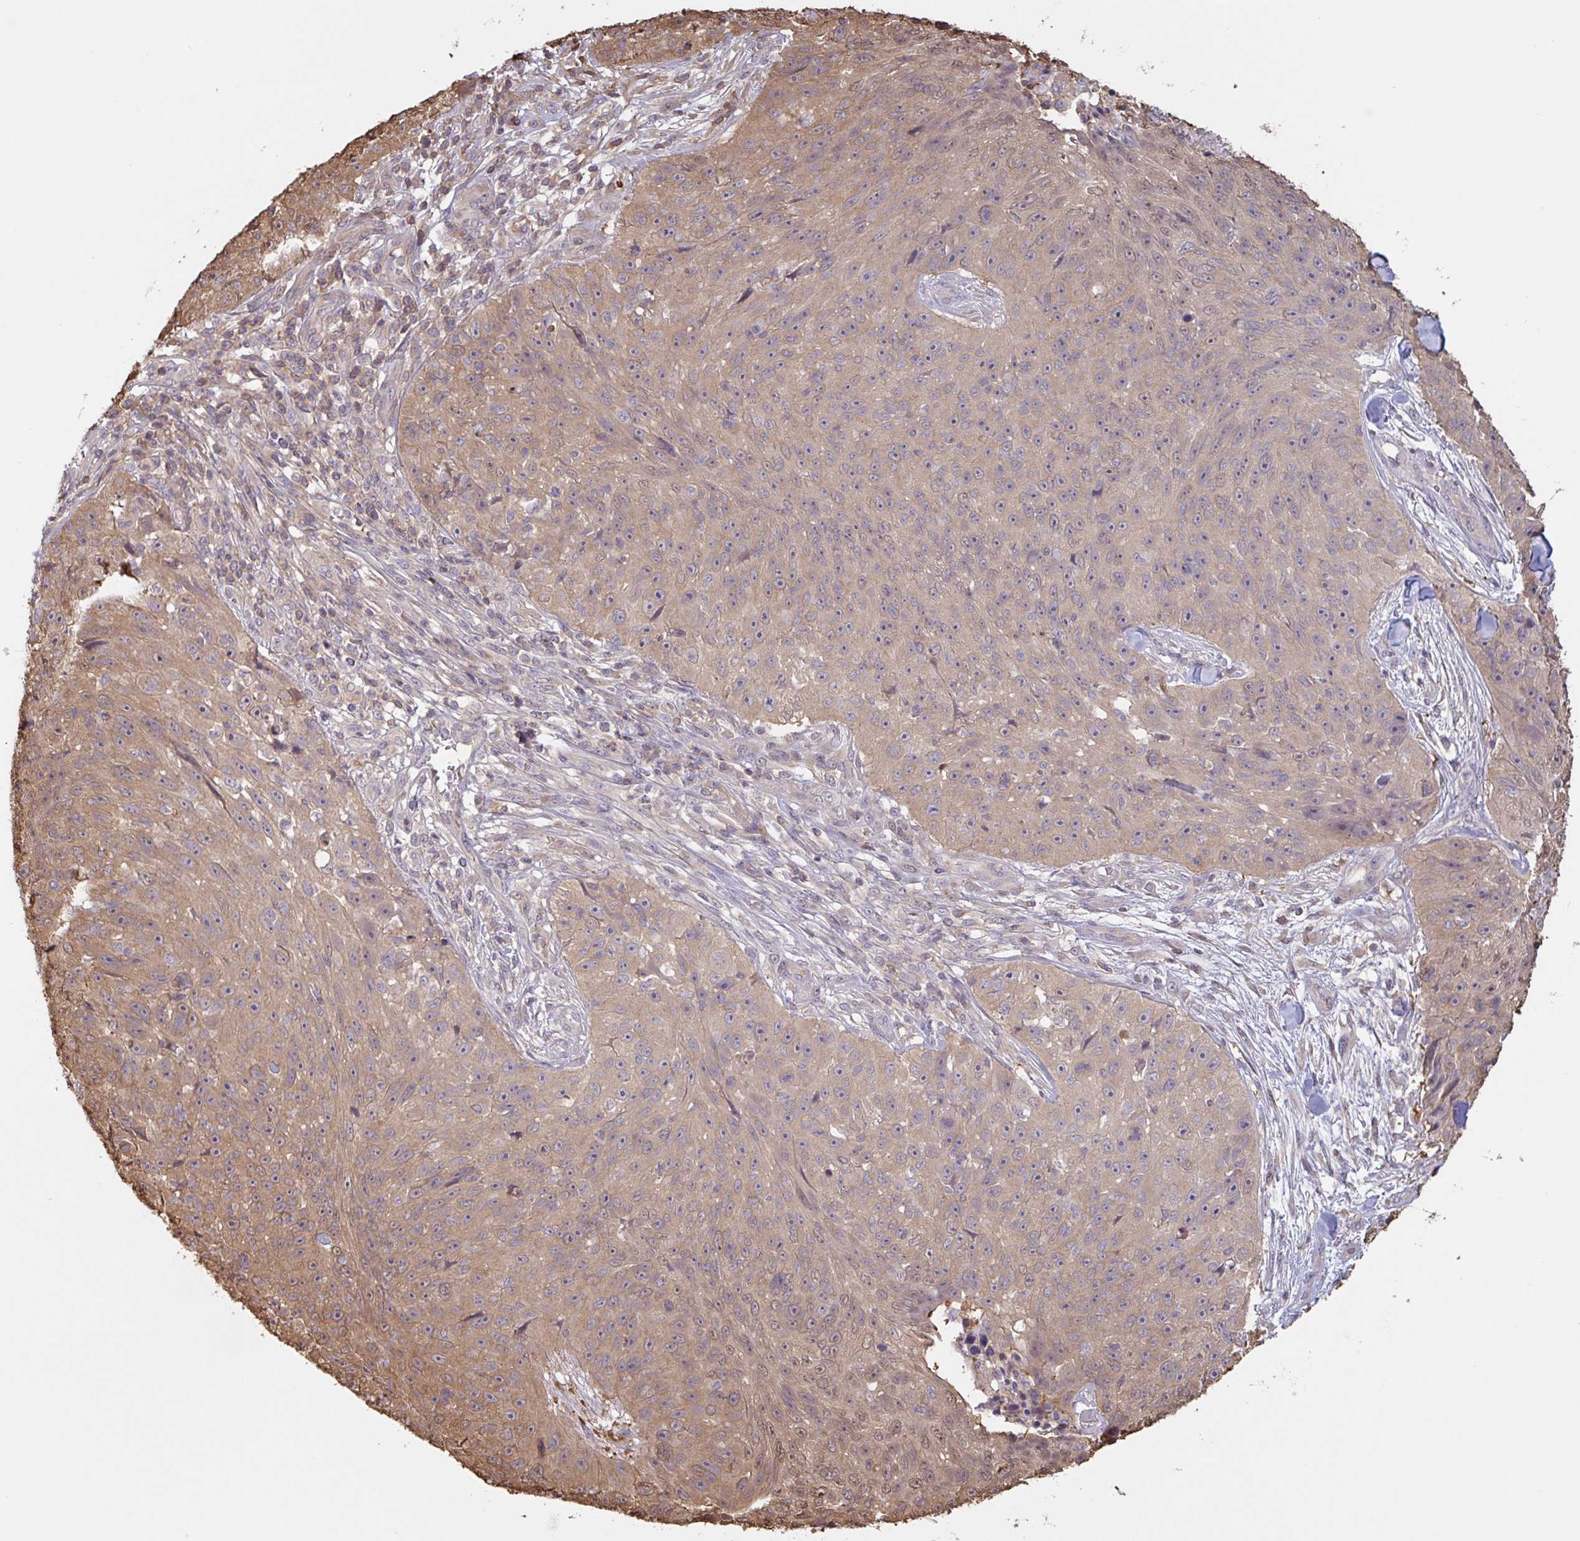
{"staining": {"intensity": "weak", "quantity": ">75%", "location": "cytoplasmic/membranous"}, "tissue": "skin cancer", "cell_type": "Tumor cells", "image_type": "cancer", "snomed": [{"axis": "morphology", "description": "Squamous cell carcinoma, NOS"}, {"axis": "topography", "description": "Skin"}], "caption": "Protein expression by IHC reveals weak cytoplasmic/membranous expression in about >75% of tumor cells in skin squamous cell carcinoma.", "gene": "OTOP2", "patient": {"sex": "female", "age": 87}}